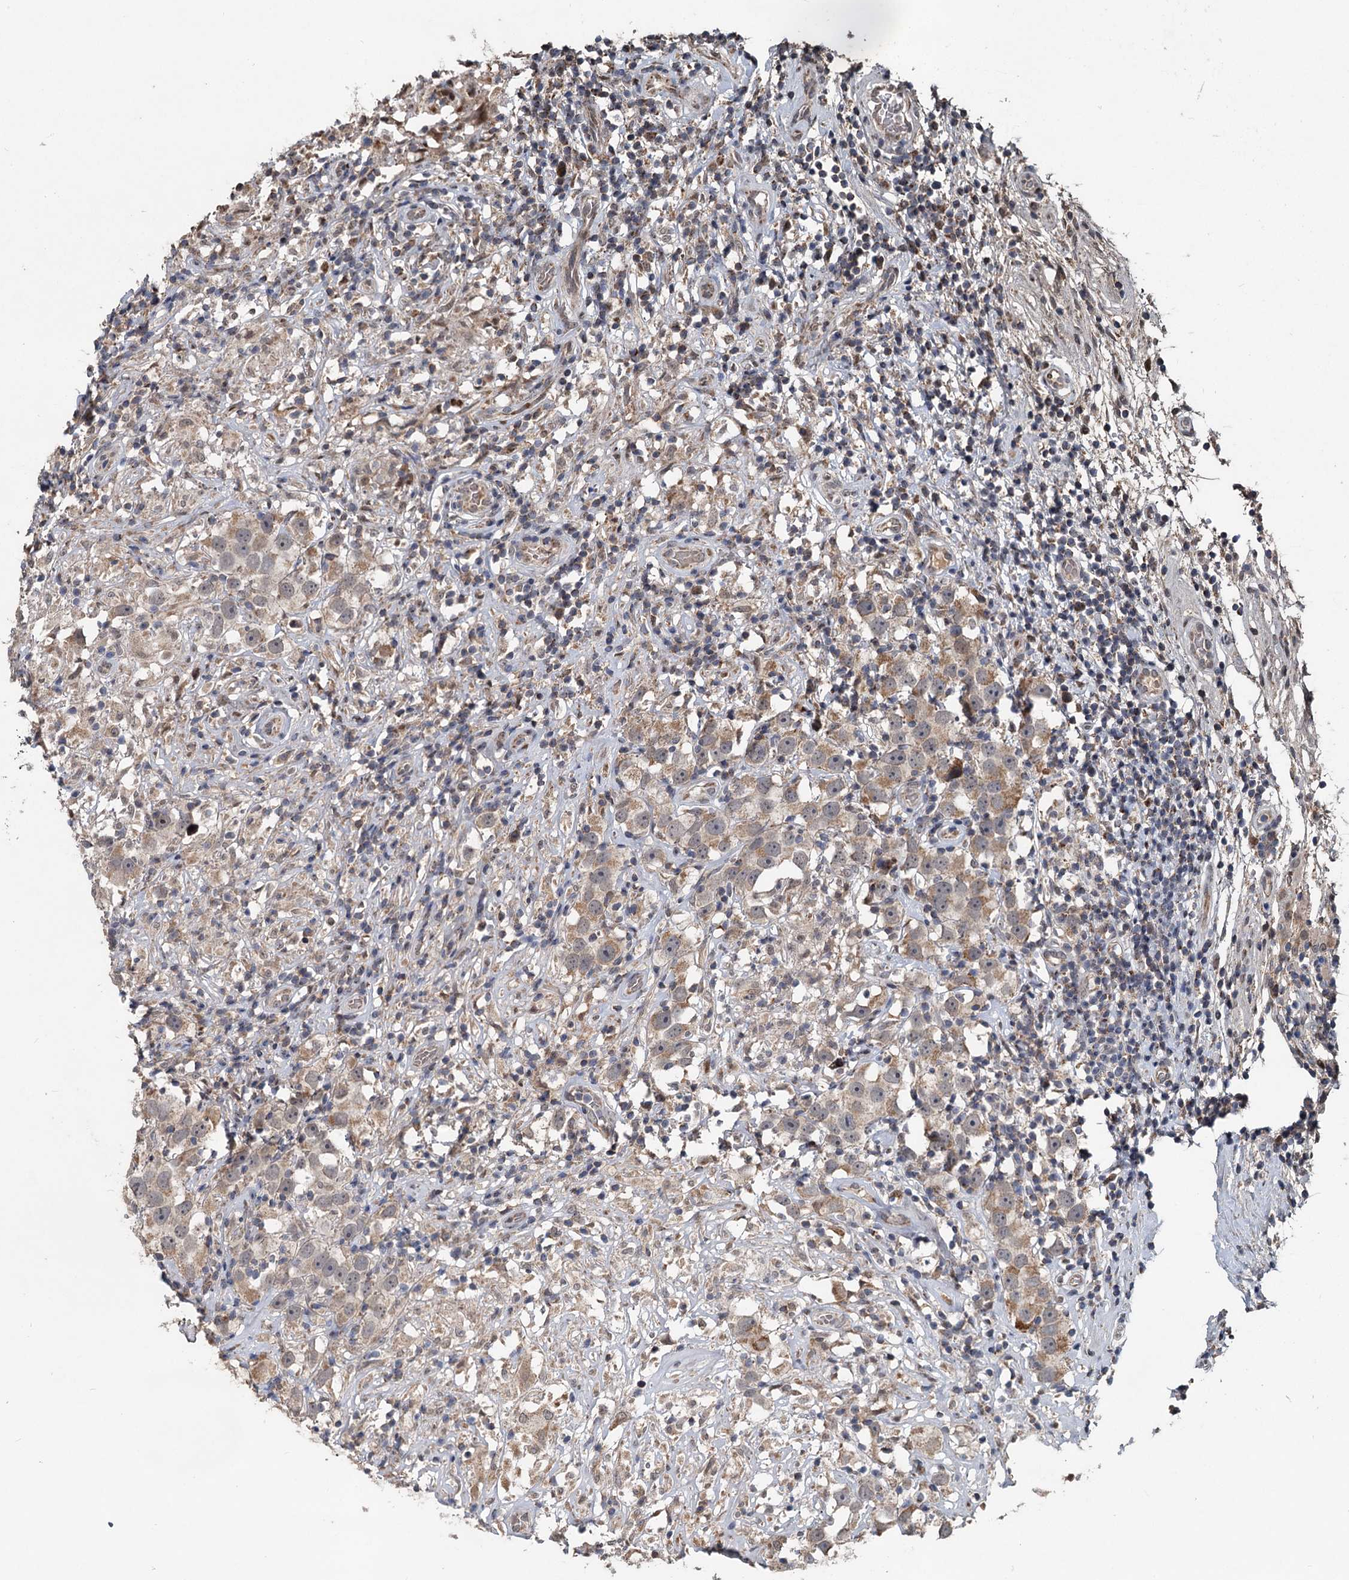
{"staining": {"intensity": "moderate", "quantity": ">75%", "location": "cytoplasmic/membranous"}, "tissue": "testis cancer", "cell_type": "Tumor cells", "image_type": "cancer", "snomed": [{"axis": "morphology", "description": "Seminoma, NOS"}, {"axis": "topography", "description": "Testis"}], "caption": "Immunohistochemistry (DAB (3,3'-diaminobenzidine)) staining of human seminoma (testis) displays moderate cytoplasmic/membranous protein positivity in approximately >75% of tumor cells.", "gene": "RITA1", "patient": {"sex": "male", "age": 49}}